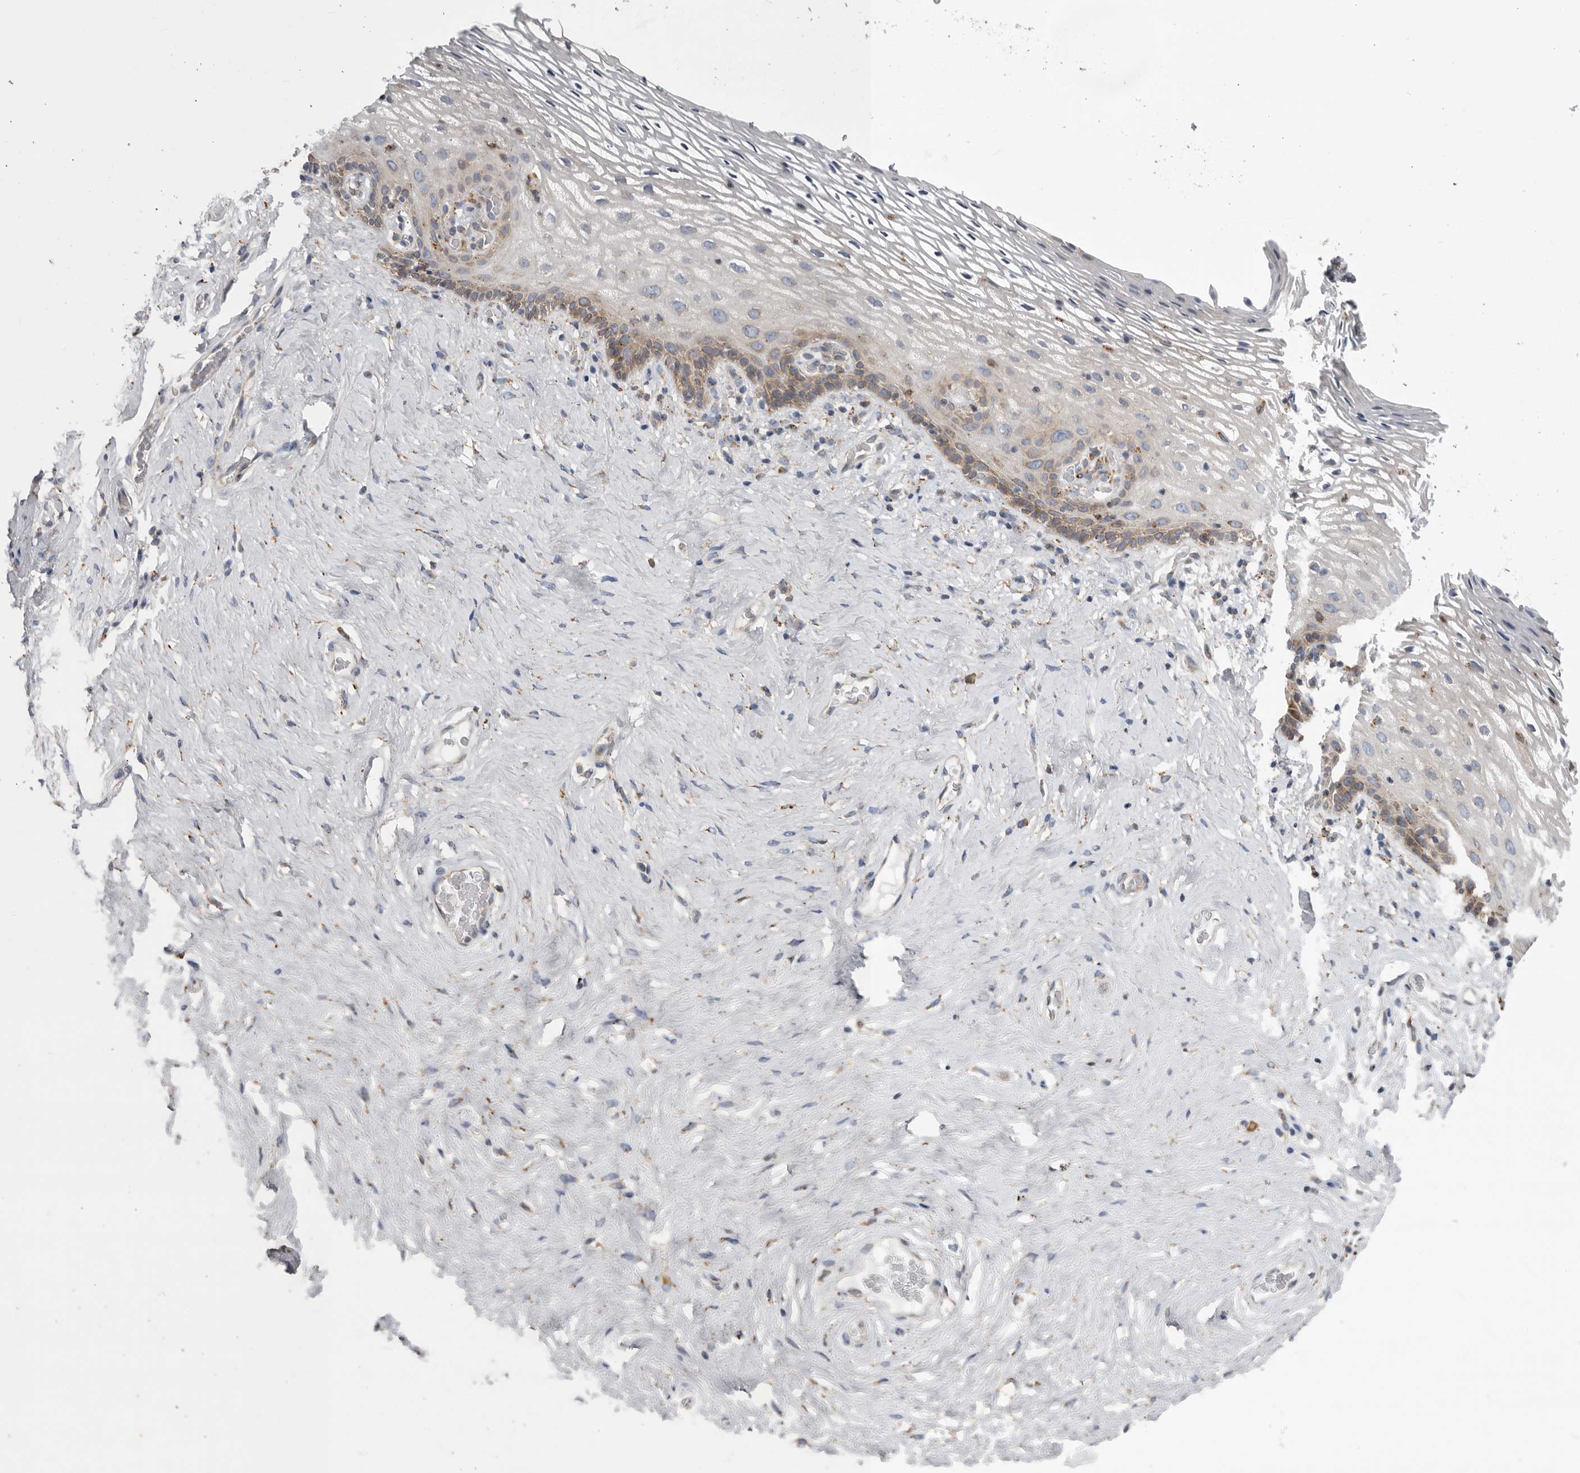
{"staining": {"intensity": "moderate", "quantity": "<25%", "location": "cytoplasmic/membranous"}, "tissue": "vagina", "cell_type": "Squamous epithelial cells", "image_type": "normal", "snomed": [{"axis": "morphology", "description": "Normal tissue, NOS"}, {"axis": "morphology", "description": "Adenocarcinoma, NOS"}, {"axis": "topography", "description": "Rectum"}, {"axis": "topography", "description": "Vagina"}], "caption": "Immunohistochemical staining of benign human vagina exhibits <25% levels of moderate cytoplasmic/membranous protein expression in approximately <25% of squamous epithelial cells.", "gene": "GANAB", "patient": {"sex": "female", "age": 71}}